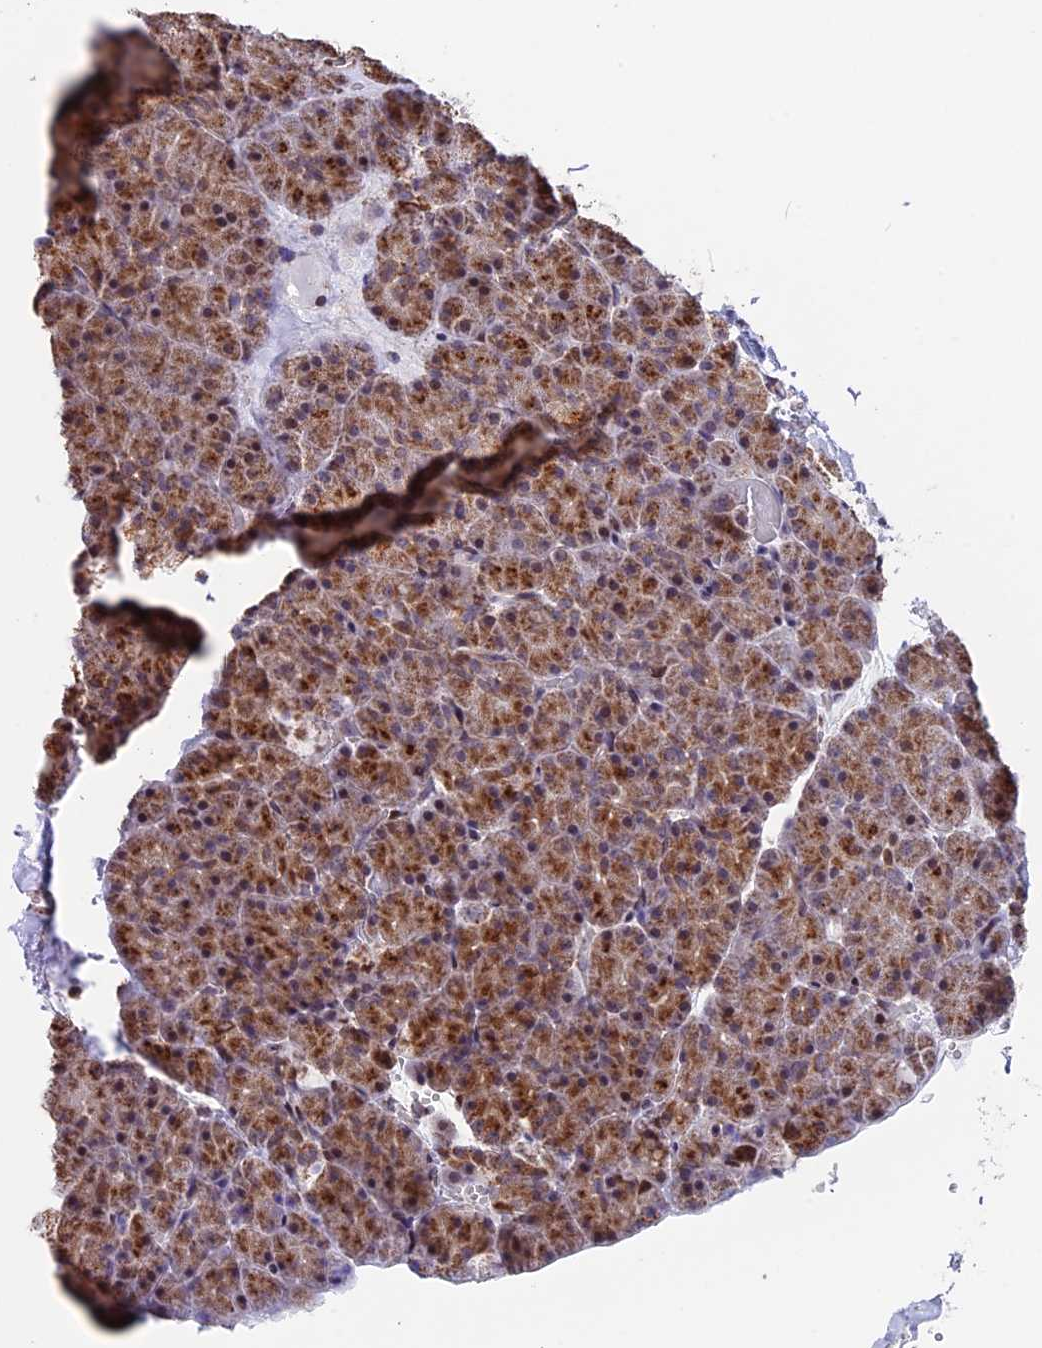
{"staining": {"intensity": "strong", "quantity": ">75%", "location": "cytoplasmic/membranous"}, "tissue": "pancreas", "cell_type": "Exocrine glandular cells", "image_type": "normal", "snomed": [{"axis": "morphology", "description": "Normal tissue, NOS"}, {"axis": "topography", "description": "Pancreas"}], "caption": "IHC photomicrograph of normal pancreas stained for a protein (brown), which demonstrates high levels of strong cytoplasmic/membranous staining in about >75% of exocrine glandular cells.", "gene": "FAM174C", "patient": {"sex": "male", "age": 36}}